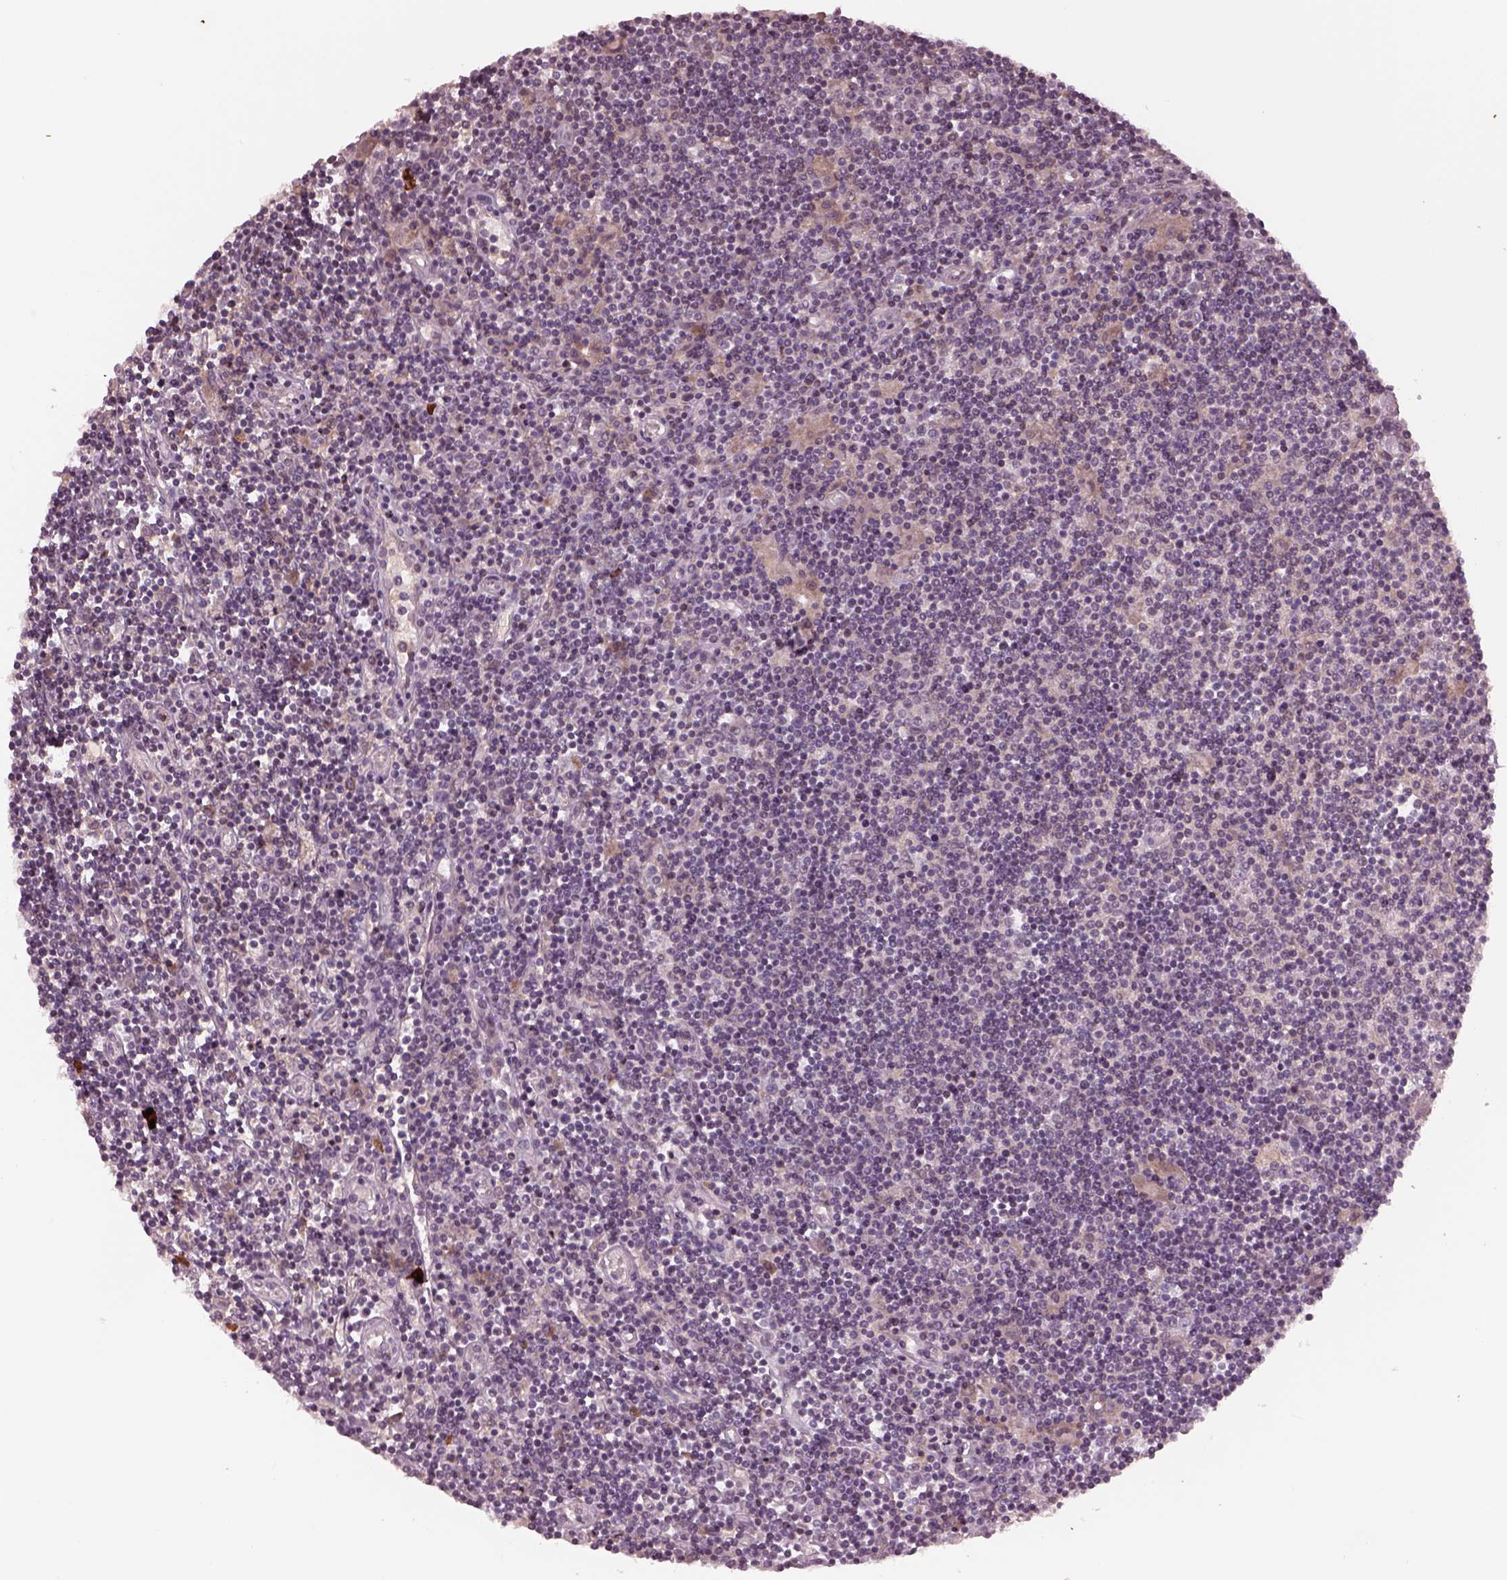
{"staining": {"intensity": "negative", "quantity": "none", "location": "none"}, "tissue": "lymphoma", "cell_type": "Tumor cells", "image_type": "cancer", "snomed": [{"axis": "morphology", "description": "Hodgkin's disease, NOS"}, {"axis": "topography", "description": "Lymph node"}], "caption": "An IHC micrograph of Hodgkin's disease is shown. There is no staining in tumor cells of Hodgkin's disease. Nuclei are stained in blue.", "gene": "PTX4", "patient": {"sex": "male", "age": 40}}